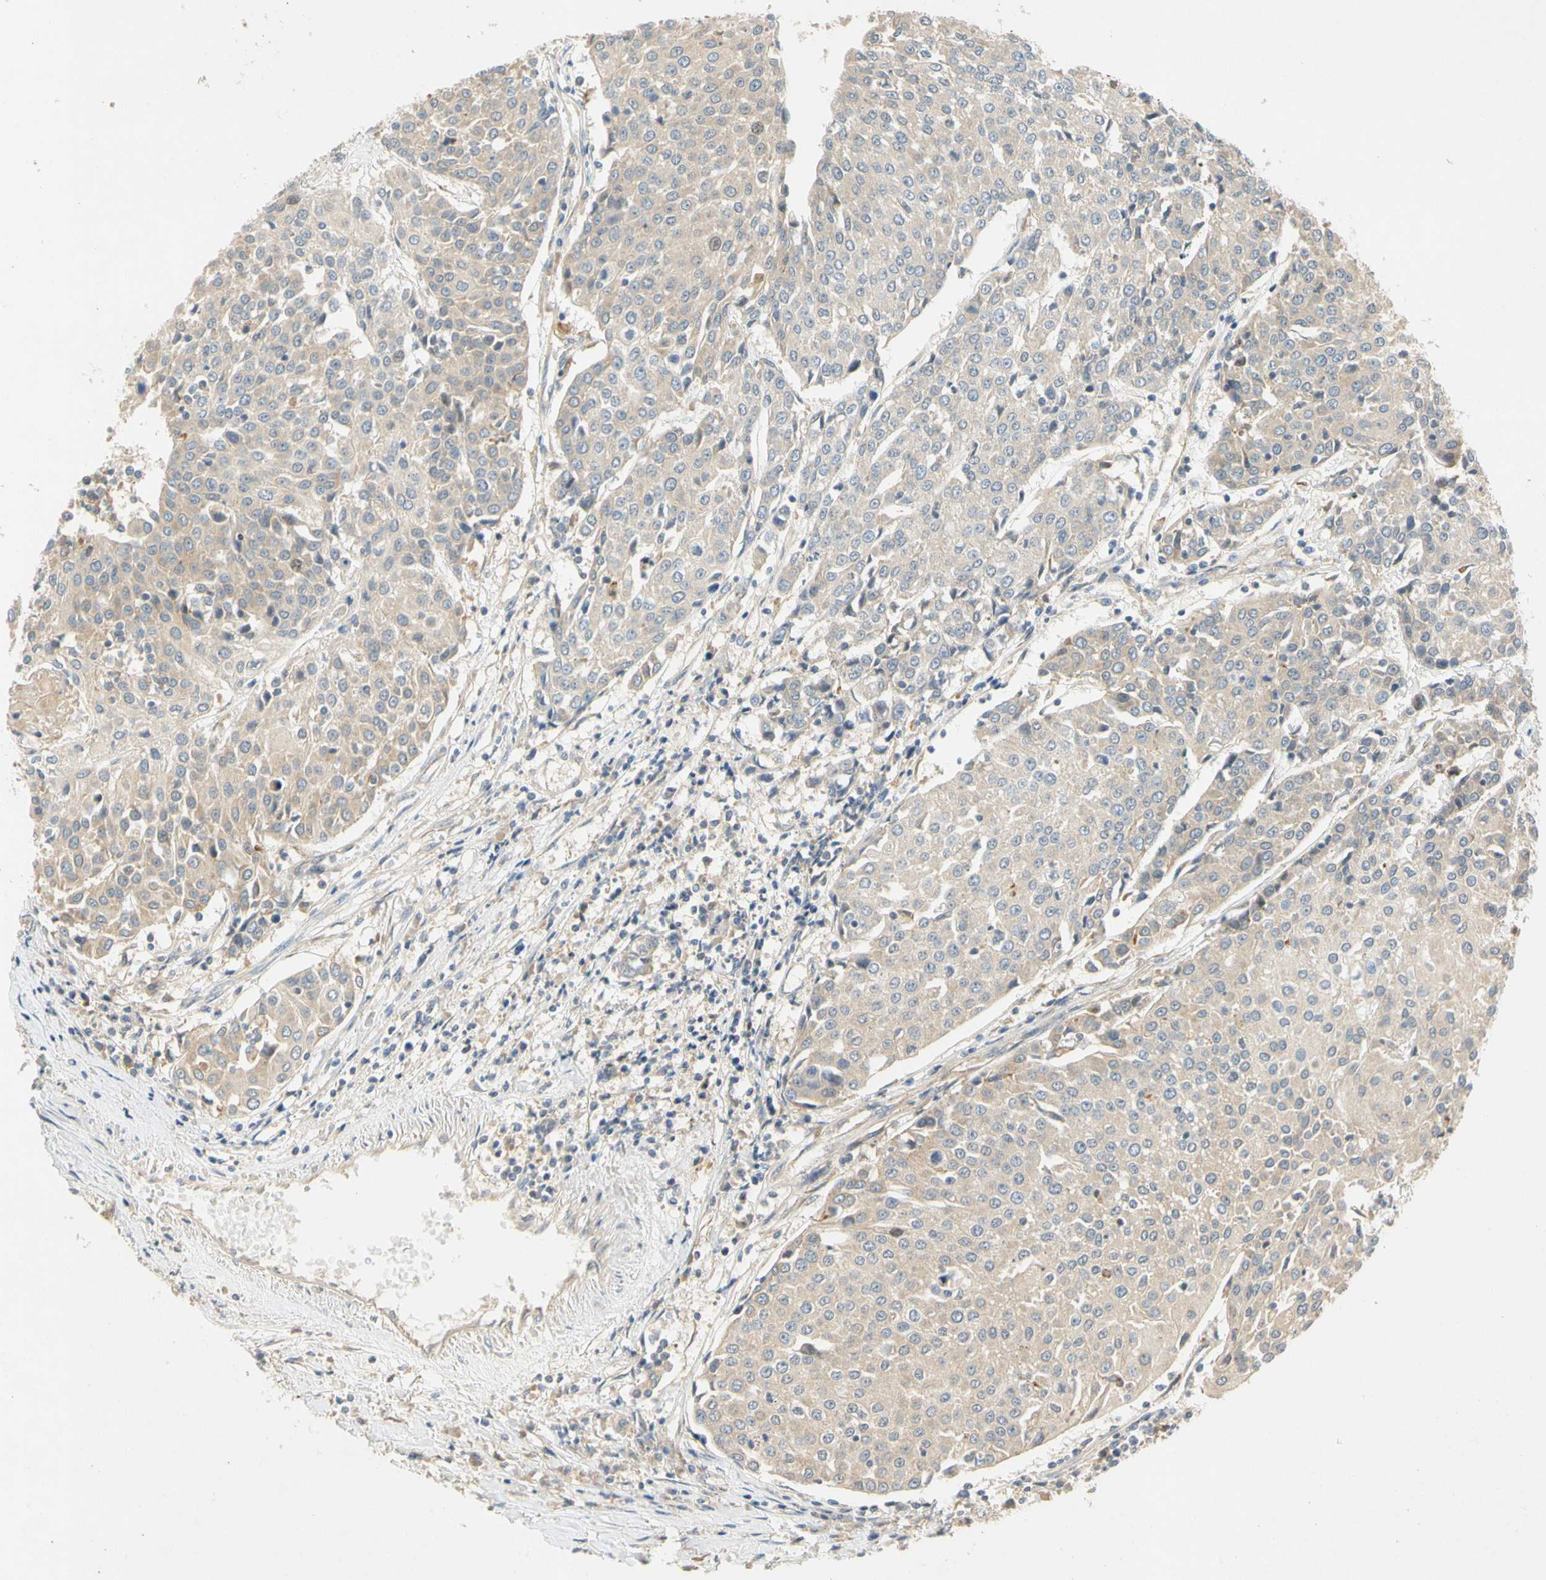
{"staining": {"intensity": "weak", "quantity": "25%-75%", "location": "cytoplasmic/membranous"}, "tissue": "urothelial cancer", "cell_type": "Tumor cells", "image_type": "cancer", "snomed": [{"axis": "morphology", "description": "Urothelial carcinoma, High grade"}, {"axis": "topography", "description": "Urinary bladder"}], "caption": "Immunohistochemical staining of human urothelial cancer exhibits weak cytoplasmic/membranous protein expression in approximately 25%-75% of tumor cells.", "gene": "GATD1", "patient": {"sex": "female", "age": 85}}